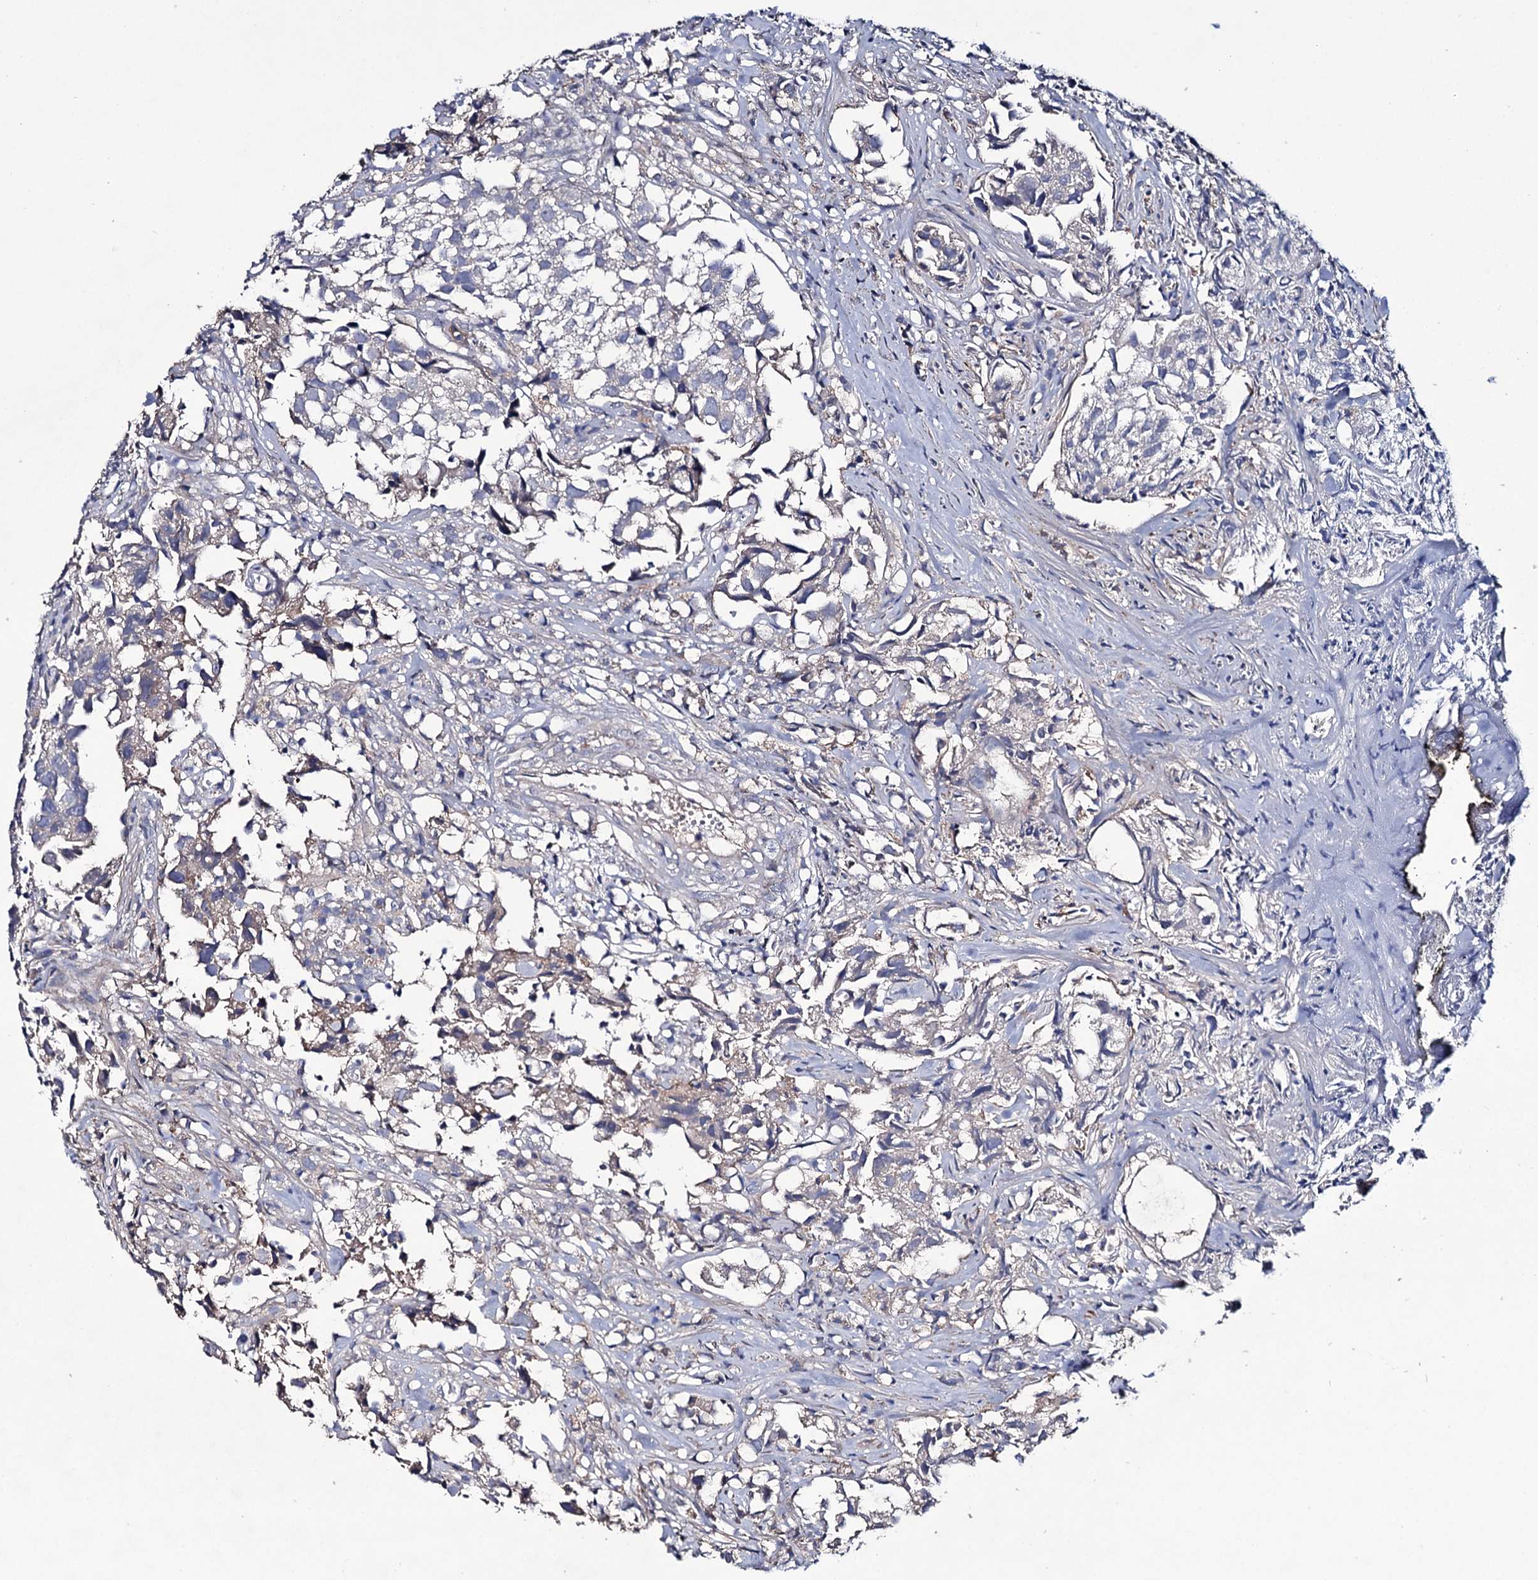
{"staining": {"intensity": "negative", "quantity": "none", "location": "none"}, "tissue": "urothelial cancer", "cell_type": "Tumor cells", "image_type": "cancer", "snomed": [{"axis": "morphology", "description": "Urothelial carcinoma, High grade"}, {"axis": "topography", "description": "Urinary bladder"}], "caption": "Urothelial cancer was stained to show a protein in brown. There is no significant expression in tumor cells.", "gene": "PPP1R32", "patient": {"sex": "female", "age": 75}}